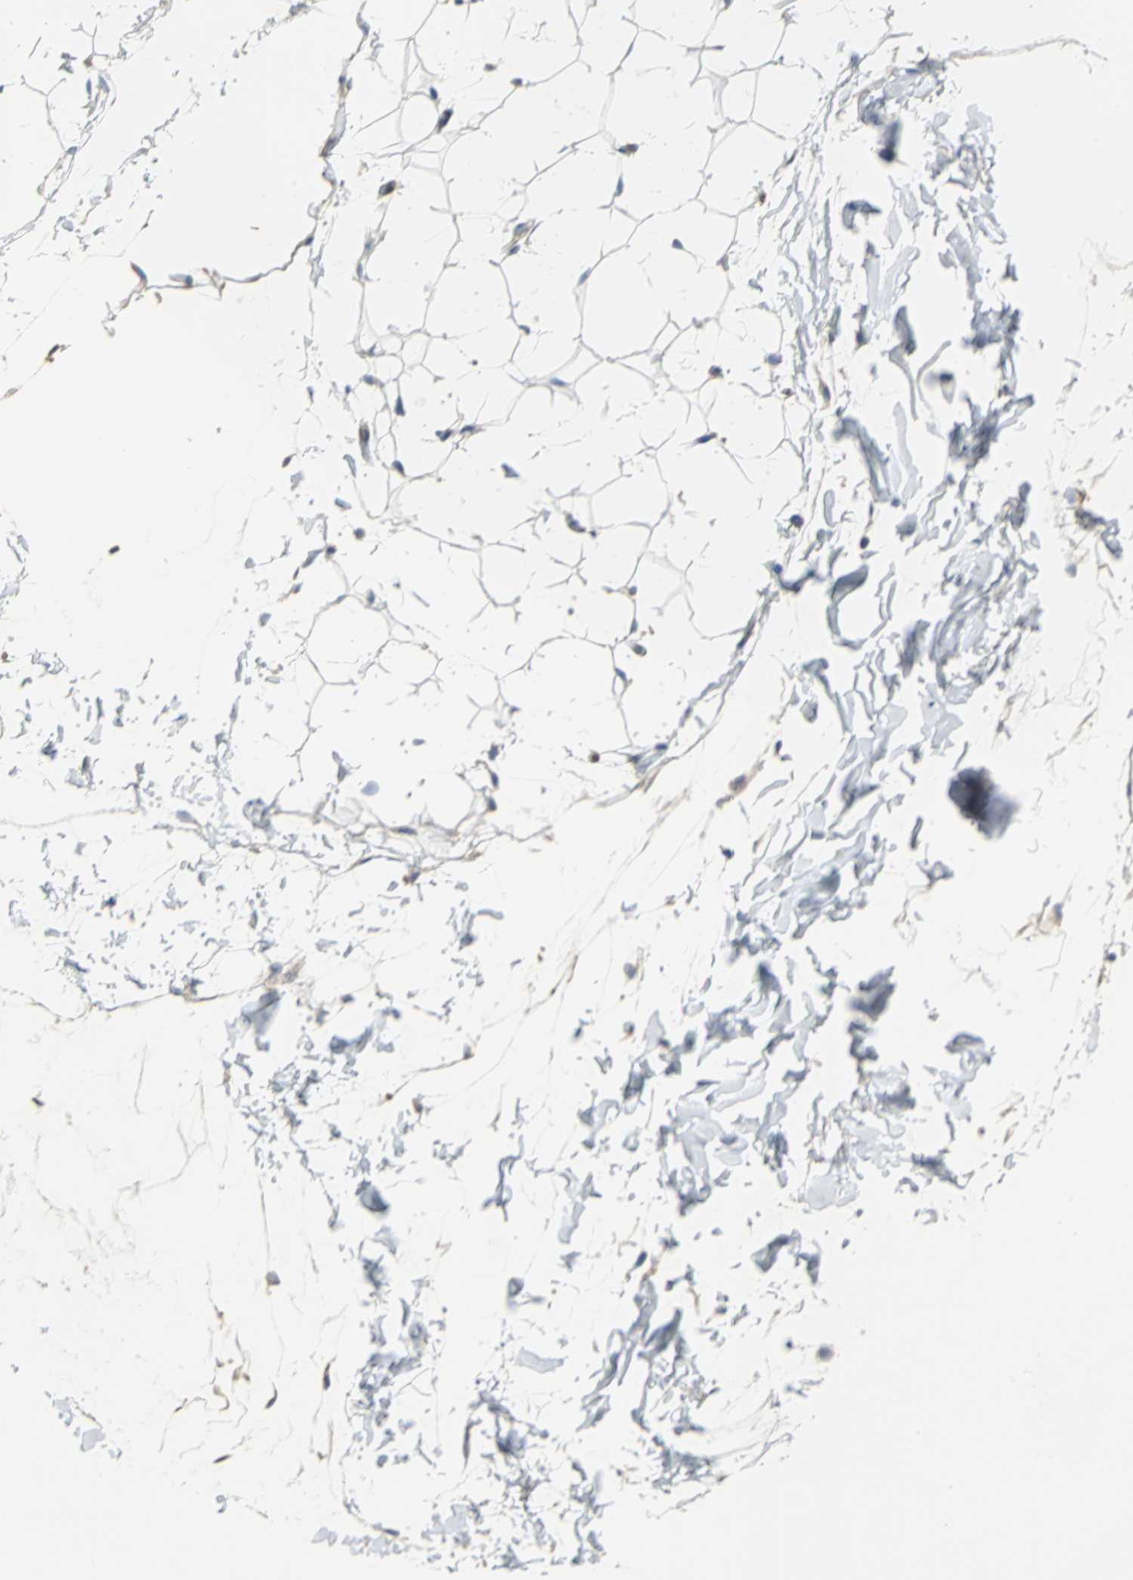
{"staining": {"intensity": "negative", "quantity": "none", "location": "none"}, "tissue": "adipose tissue", "cell_type": "Adipocytes", "image_type": "normal", "snomed": [{"axis": "morphology", "description": "Normal tissue, NOS"}, {"axis": "topography", "description": "Soft tissue"}], "caption": "A histopathology image of adipose tissue stained for a protein shows no brown staining in adipocytes. (DAB (3,3'-diaminobenzidine) IHC with hematoxylin counter stain).", "gene": "DLGAP5", "patient": {"sex": "male", "age": 26}}